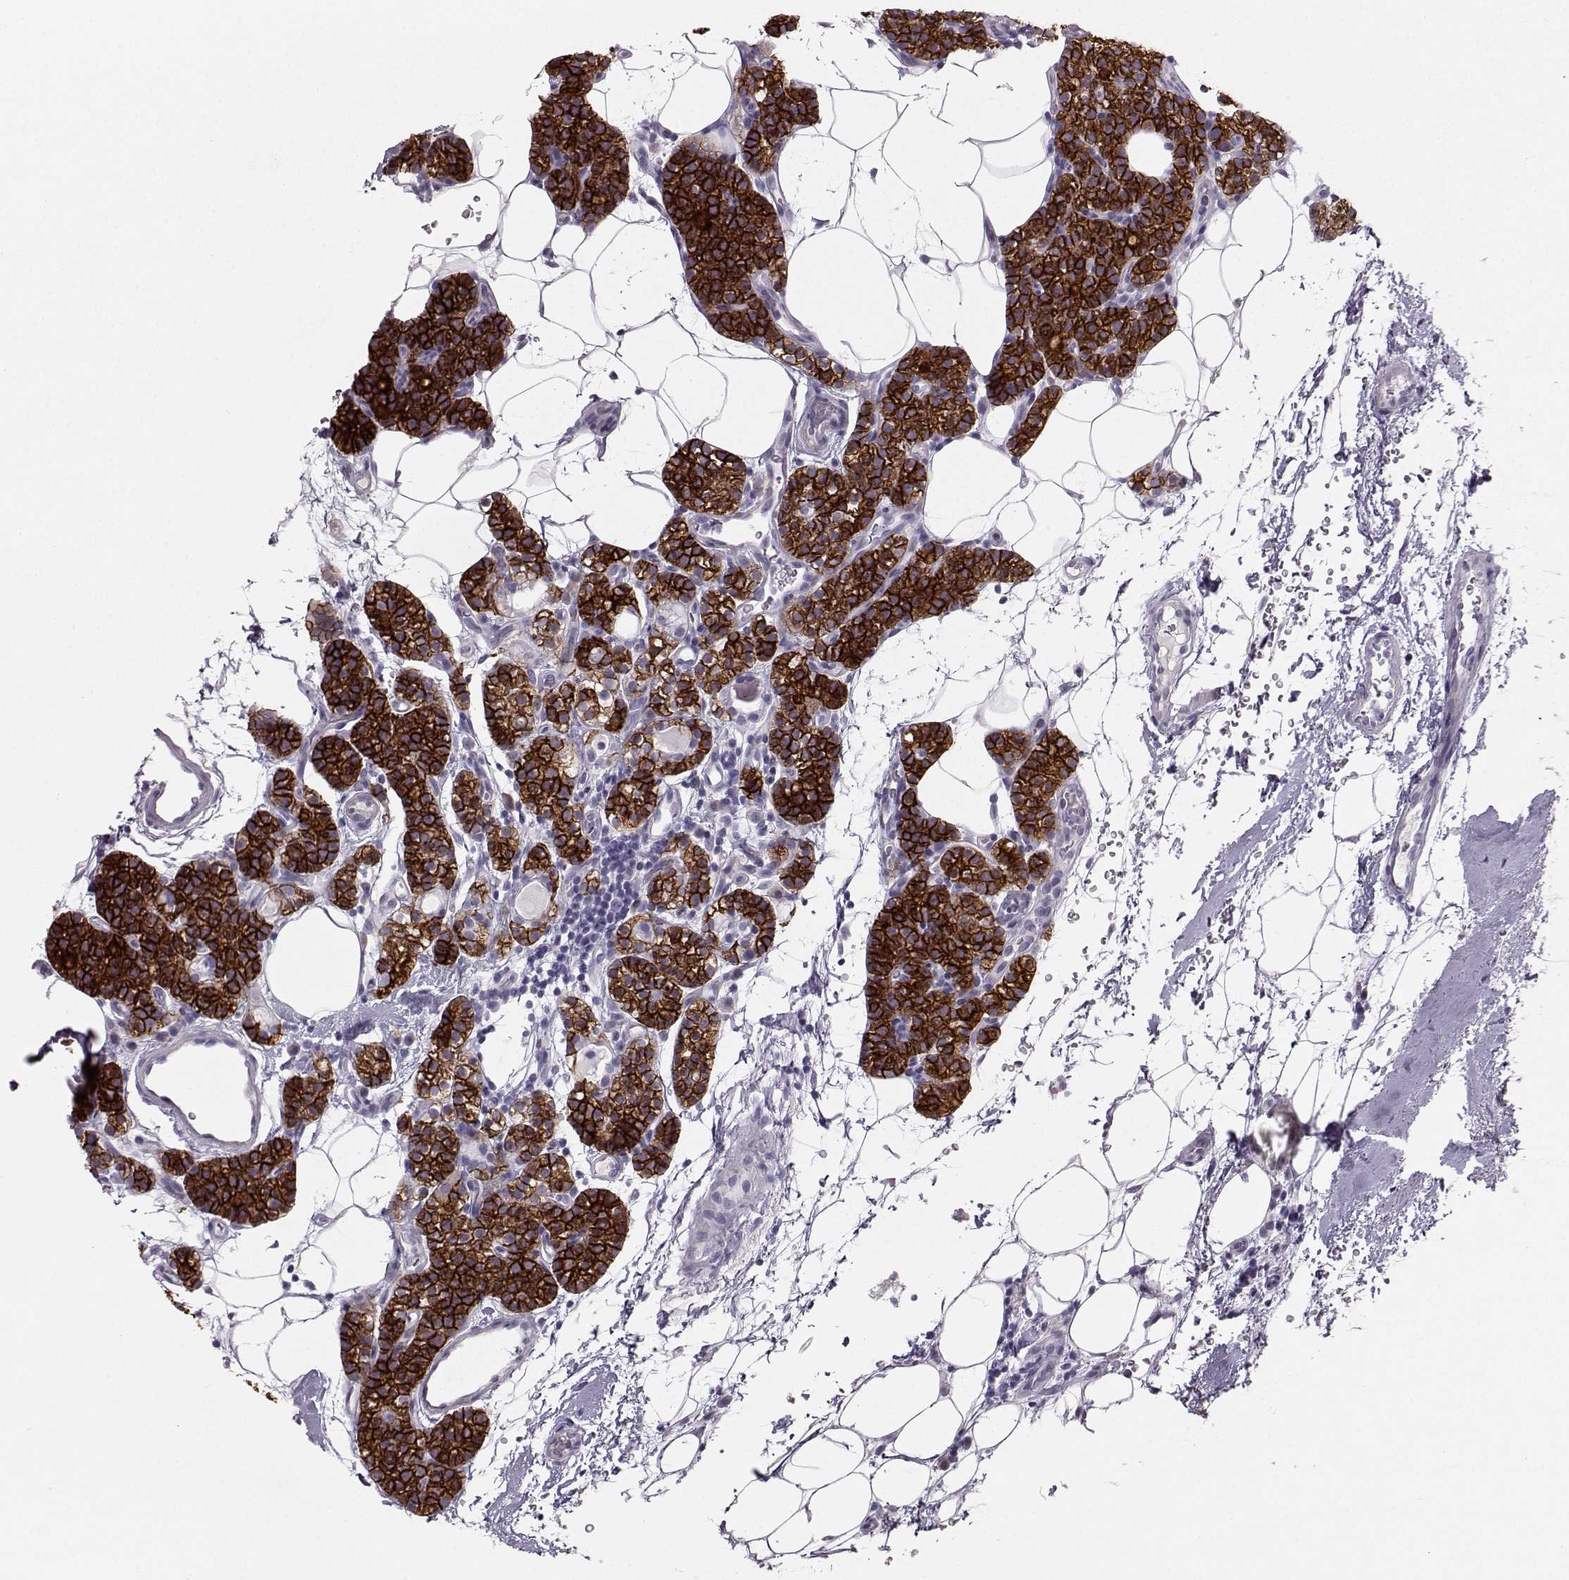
{"staining": {"intensity": "strong", "quantity": ">75%", "location": "cytoplasmic/membranous"}, "tissue": "parathyroid gland", "cell_type": "Glandular cells", "image_type": "normal", "snomed": [{"axis": "morphology", "description": "Normal tissue, NOS"}, {"axis": "topography", "description": "Parathyroid gland"}], "caption": "Immunohistochemistry photomicrograph of unremarkable parathyroid gland: parathyroid gland stained using immunohistochemistry (IHC) shows high levels of strong protein expression localized specifically in the cytoplasmic/membranous of glandular cells, appearing as a cytoplasmic/membranous brown color.", "gene": "CASR", "patient": {"sex": "female", "age": 67}}